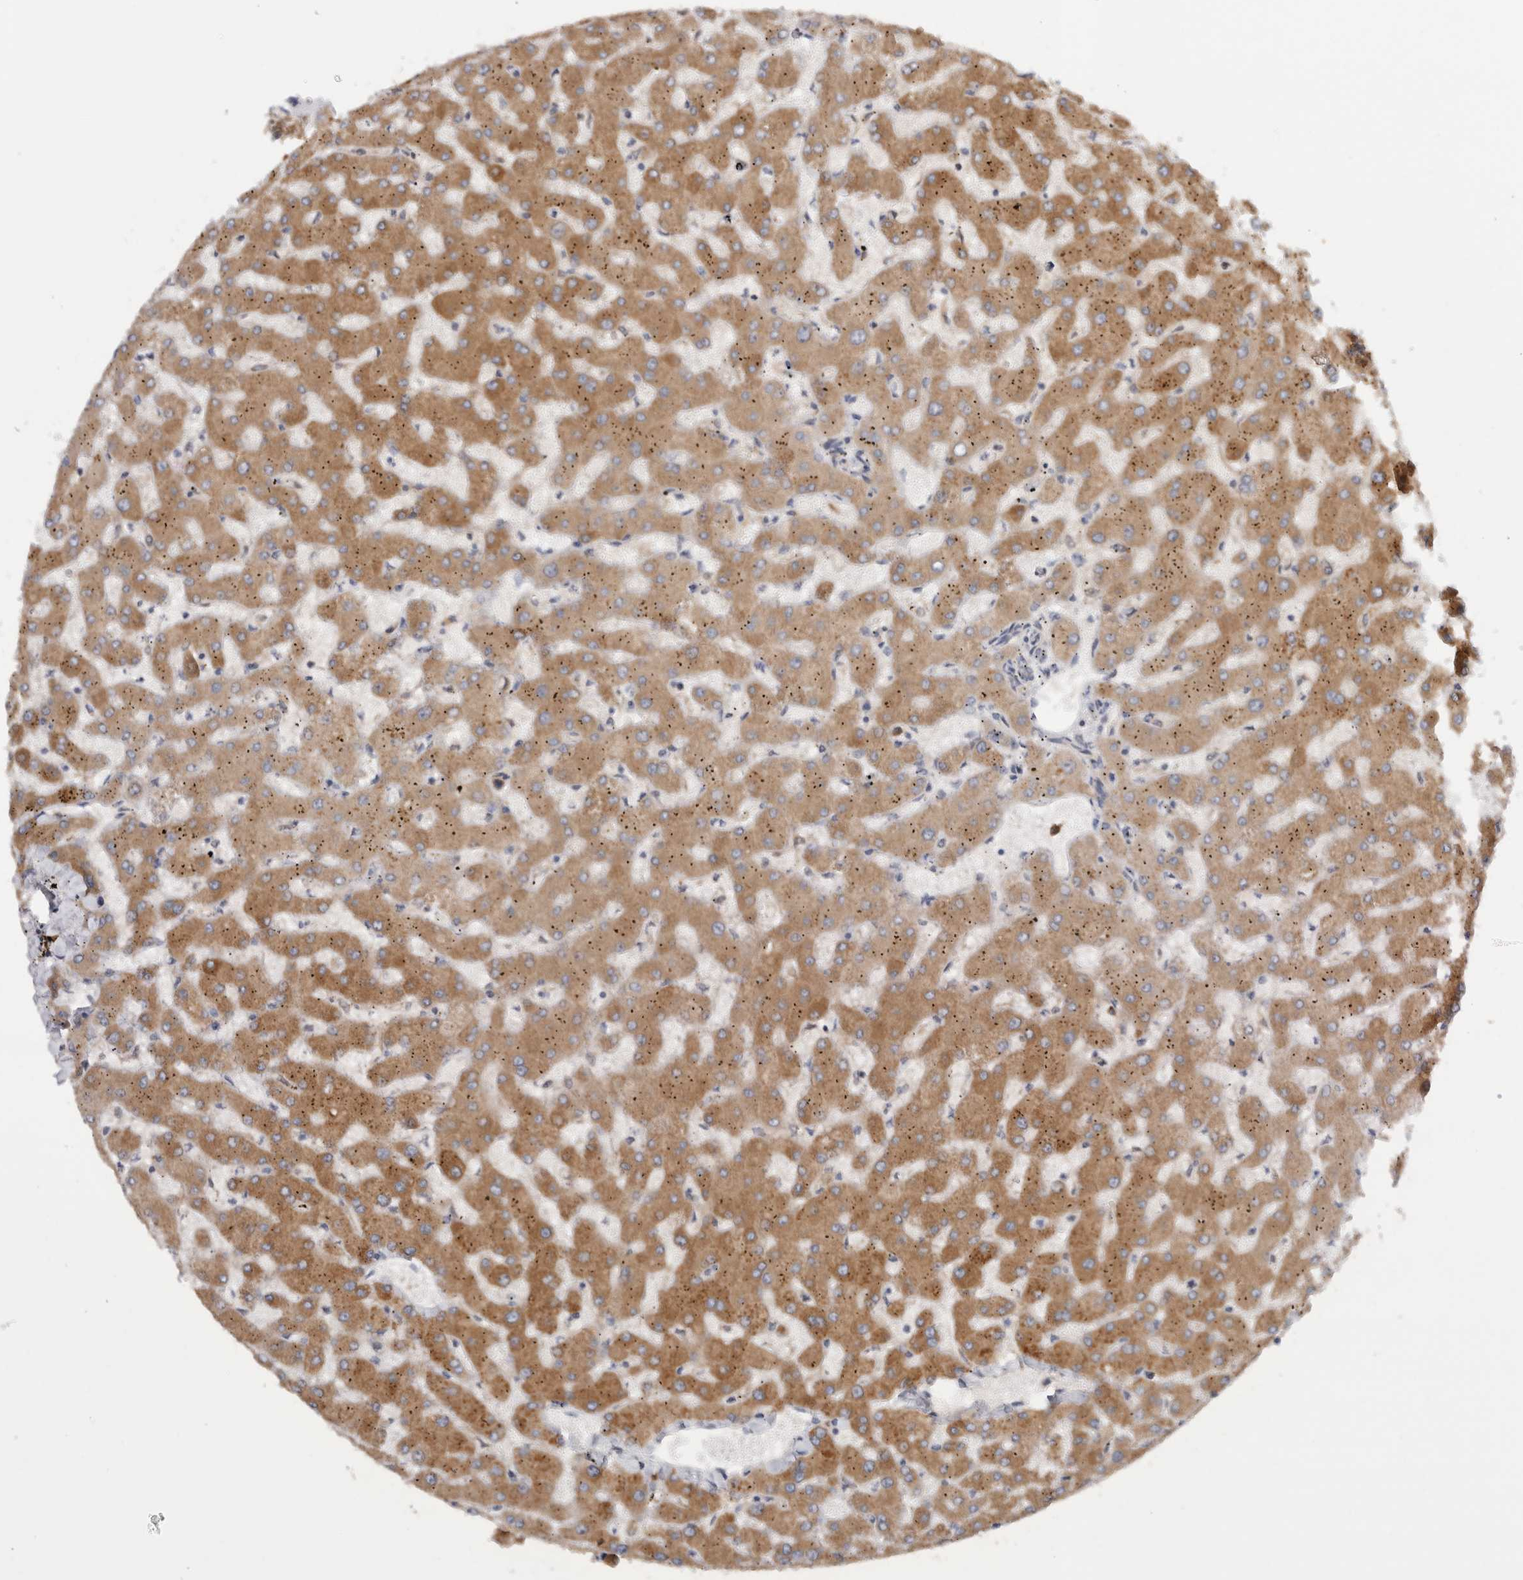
{"staining": {"intensity": "negative", "quantity": "none", "location": "none"}, "tissue": "liver", "cell_type": "Cholangiocytes", "image_type": "normal", "snomed": [{"axis": "morphology", "description": "Normal tissue, NOS"}, {"axis": "topography", "description": "Liver"}], "caption": "Immunohistochemistry of normal human liver demonstrates no positivity in cholangiocytes. (DAB IHC, high magnification).", "gene": "APOL2", "patient": {"sex": "female", "age": 63}}